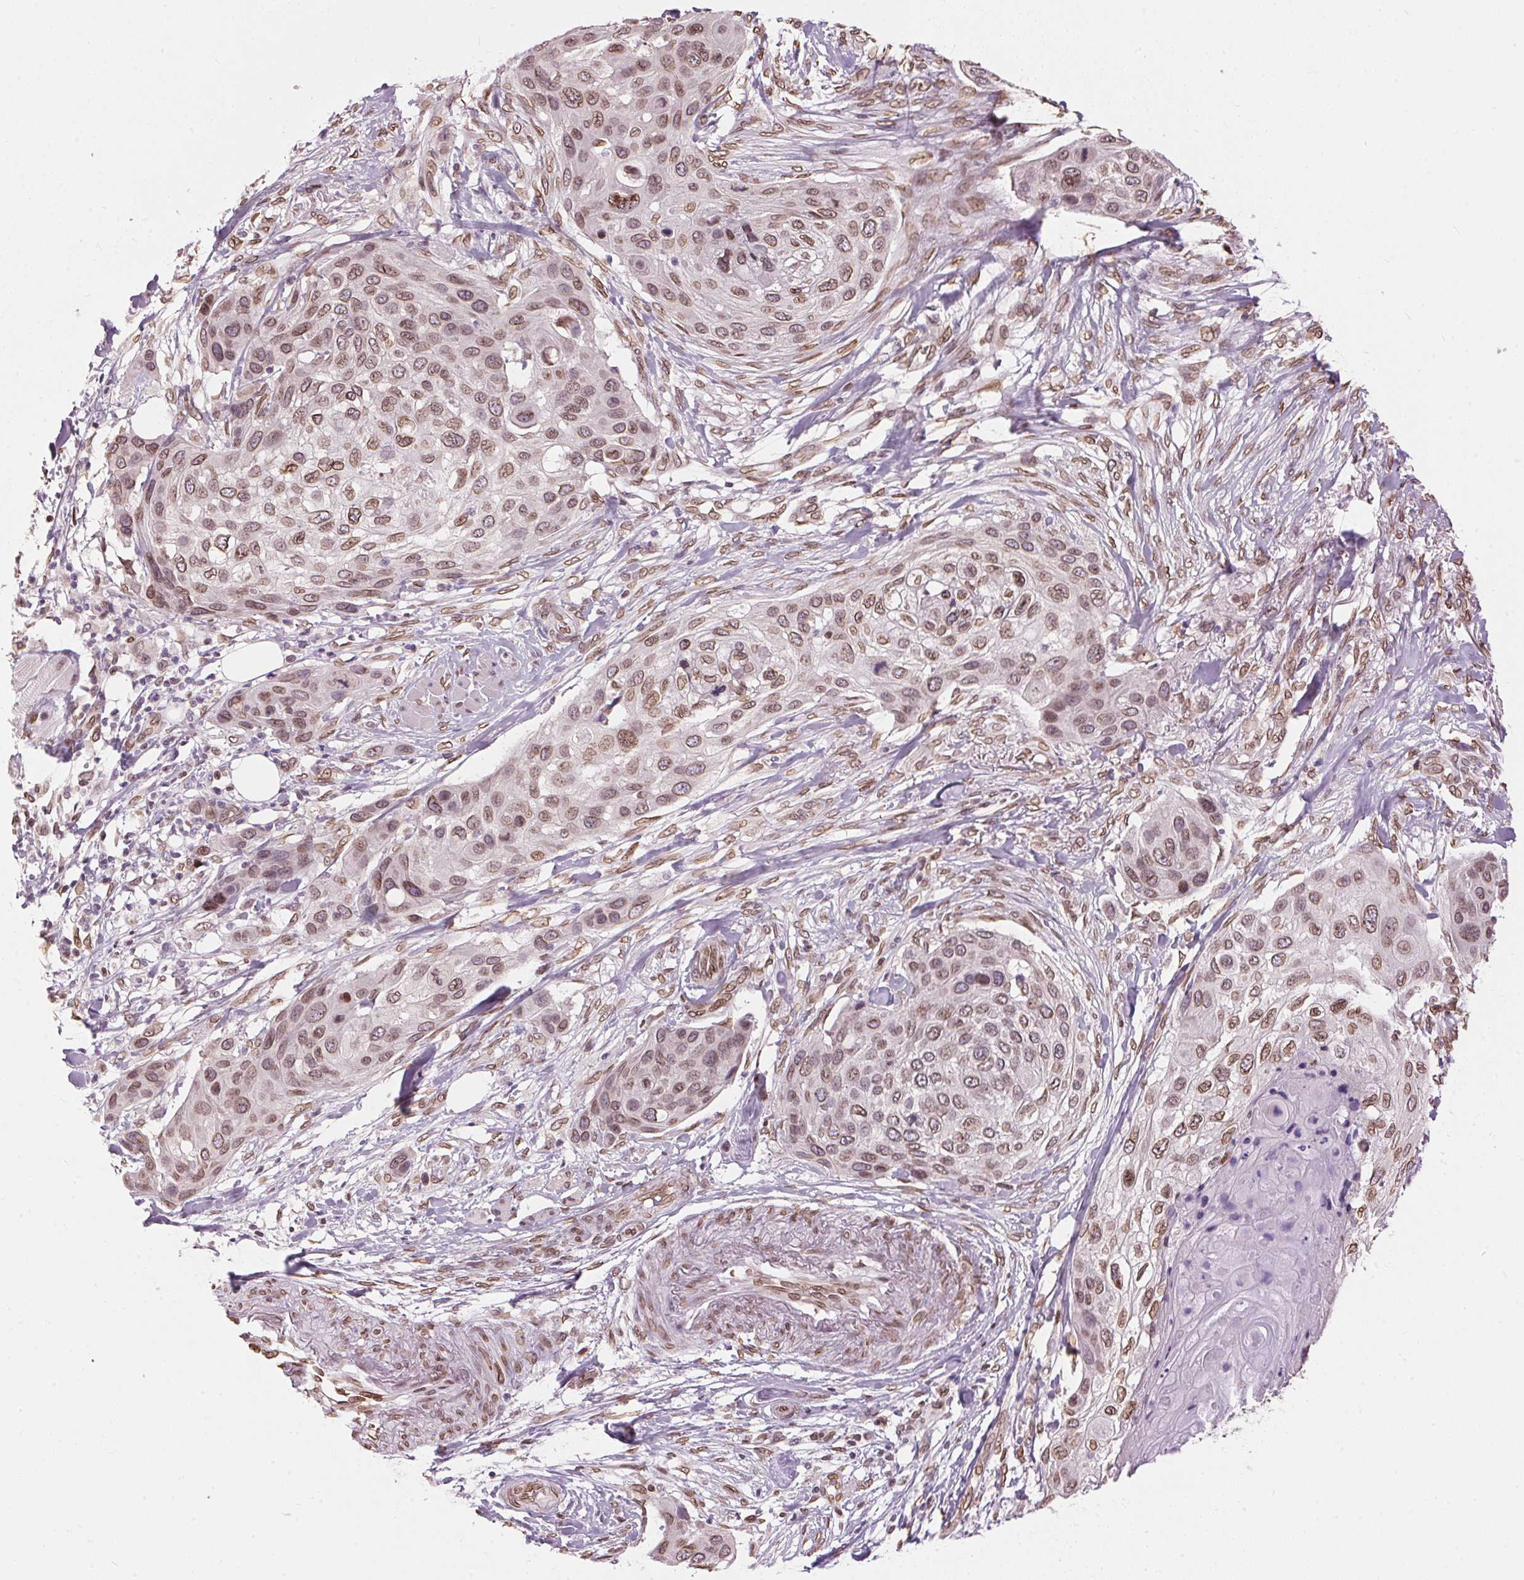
{"staining": {"intensity": "moderate", "quantity": ">75%", "location": "cytoplasmic/membranous,nuclear"}, "tissue": "skin cancer", "cell_type": "Tumor cells", "image_type": "cancer", "snomed": [{"axis": "morphology", "description": "Squamous cell carcinoma, NOS"}, {"axis": "topography", "description": "Skin"}], "caption": "Moderate cytoplasmic/membranous and nuclear expression is identified in about >75% of tumor cells in skin cancer (squamous cell carcinoma).", "gene": "TMEM175", "patient": {"sex": "female", "age": 87}}